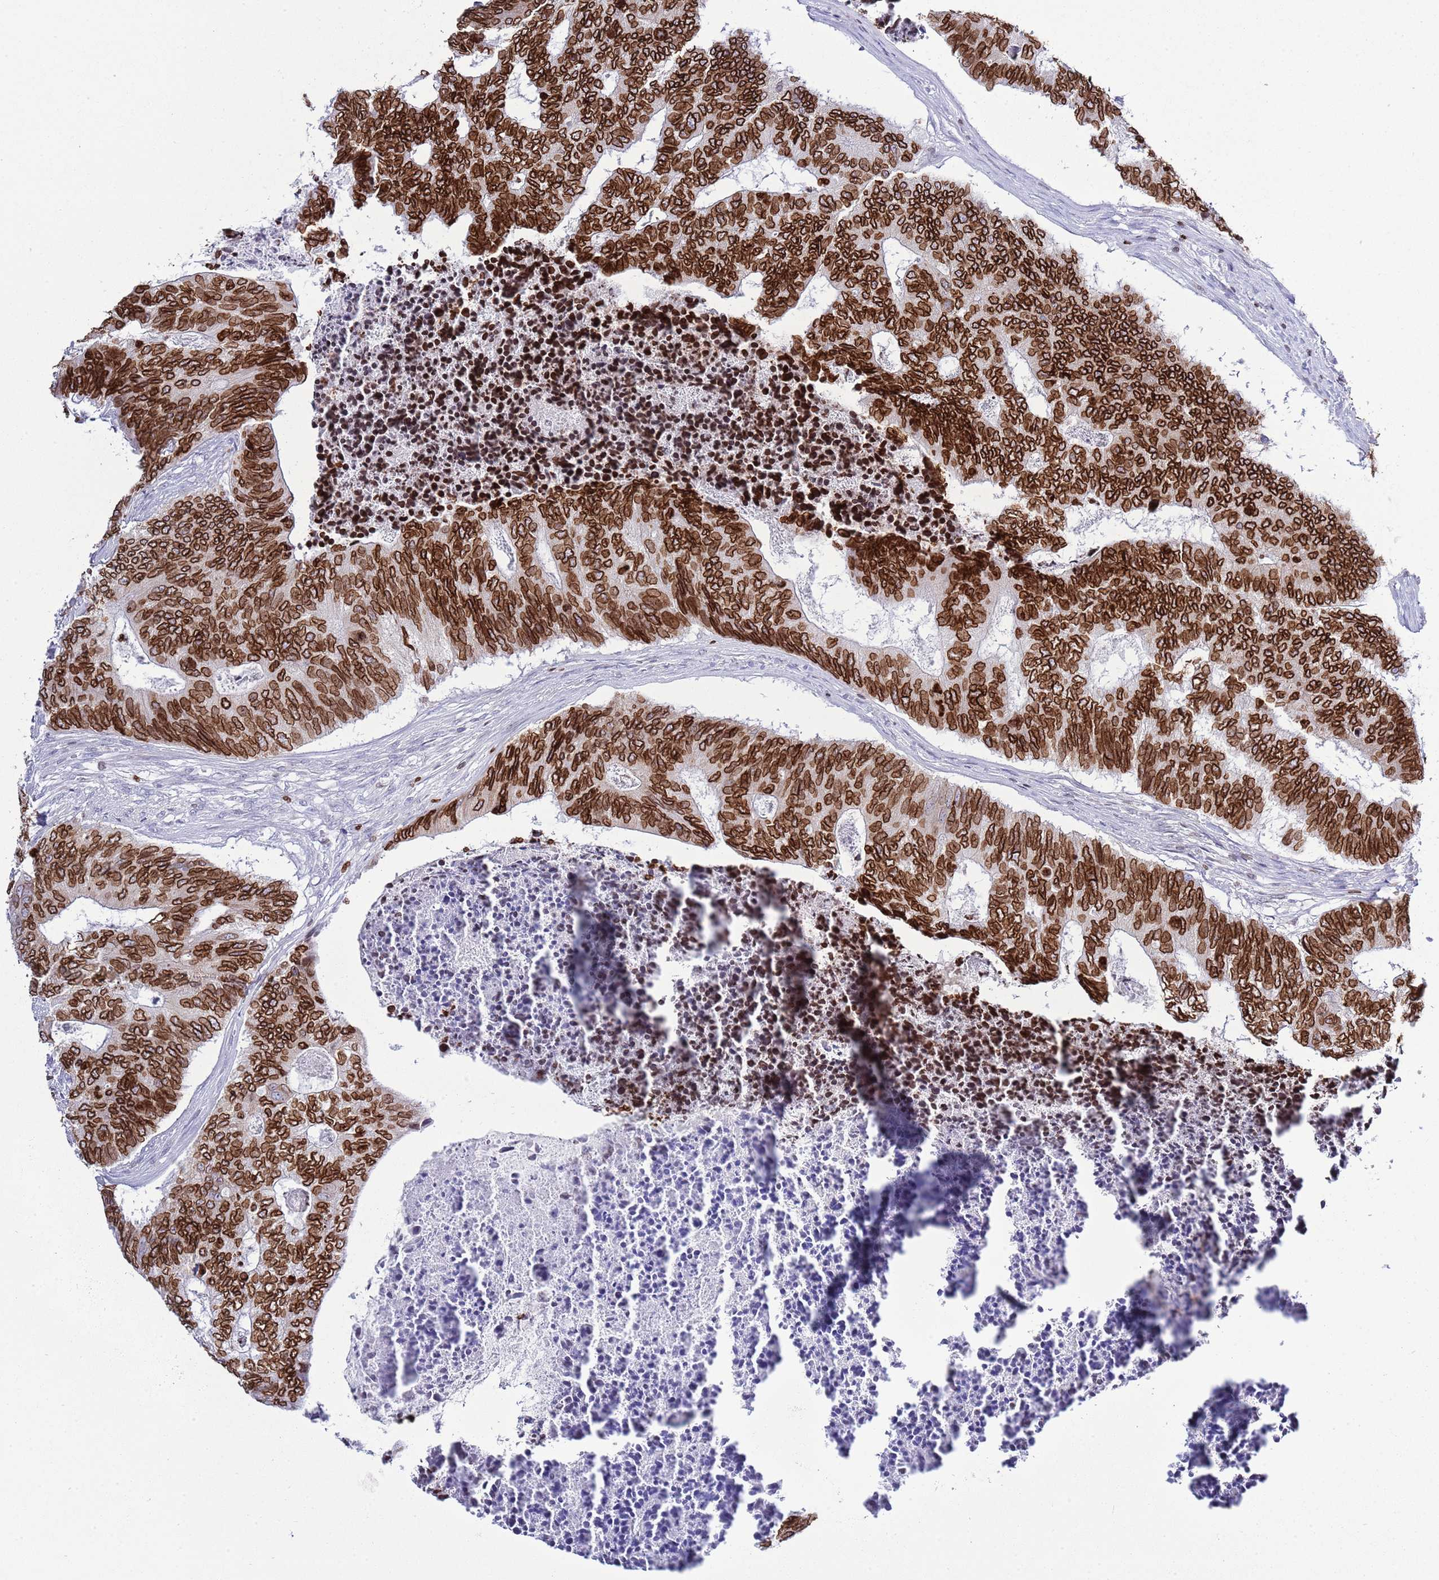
{"staining": {"intensity": "strong", "quantity": ">75%", "location": "cytoplasmic/membranous,nuclear"}, "tissue": "colorectal cancer", "cell_type": "Tumor cells", "image_type": "cancer", "snomed": [{"axis": "morphology", "description": "Adenocarcinoma, NOS"}, {"axis": "topography", "description": "Colon"}], "caption": "Human adenocarcinoma (colorectal) stained for a protein (brown) shows strong cytoplasmic/membranous and nuclear positive staining in approximately >75% of tumor cells.", "gene": "LBR", "patient": {"sex": "female", "age": 67}}